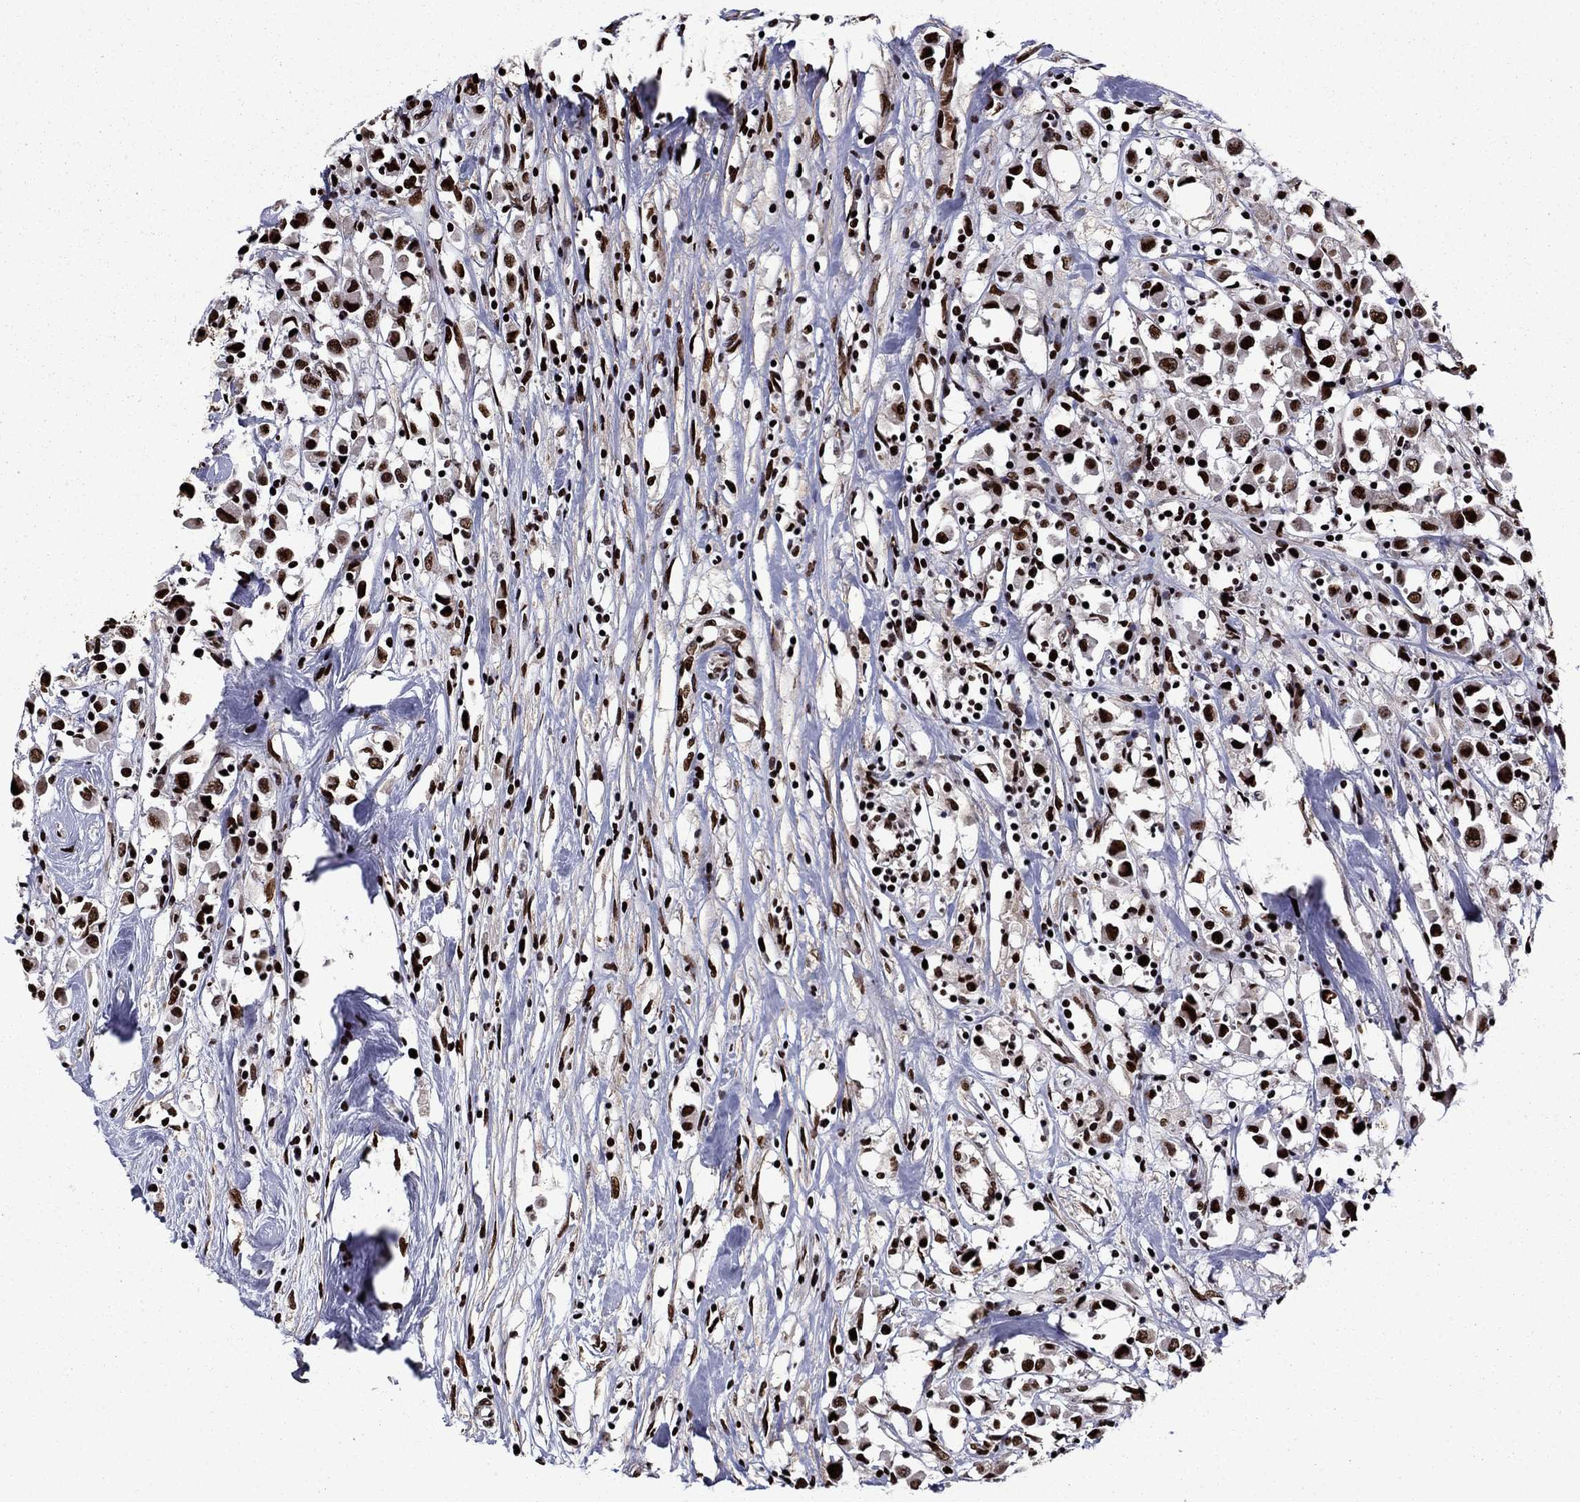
{"staining": {"intensity": "moderate", "quantity": ">75%", "location": "nuclear"}, "tissue": "breast cancer", "cell_type": "Tumor cells", "image_type": "cancer", "snomed": [{"axis": "morphology", "description": "Duct carcinoma"}, {"axis": "topography", "description": "Breast"}], "caption": "Immunohistochemical staining of breast cancer (intraductal carcinoma) demonstrates medium levels of moderate nuclear expression in about >75% of tumor cells.", "gene": "LIMK1", "patient": {"sex": "female", "age": 61}}